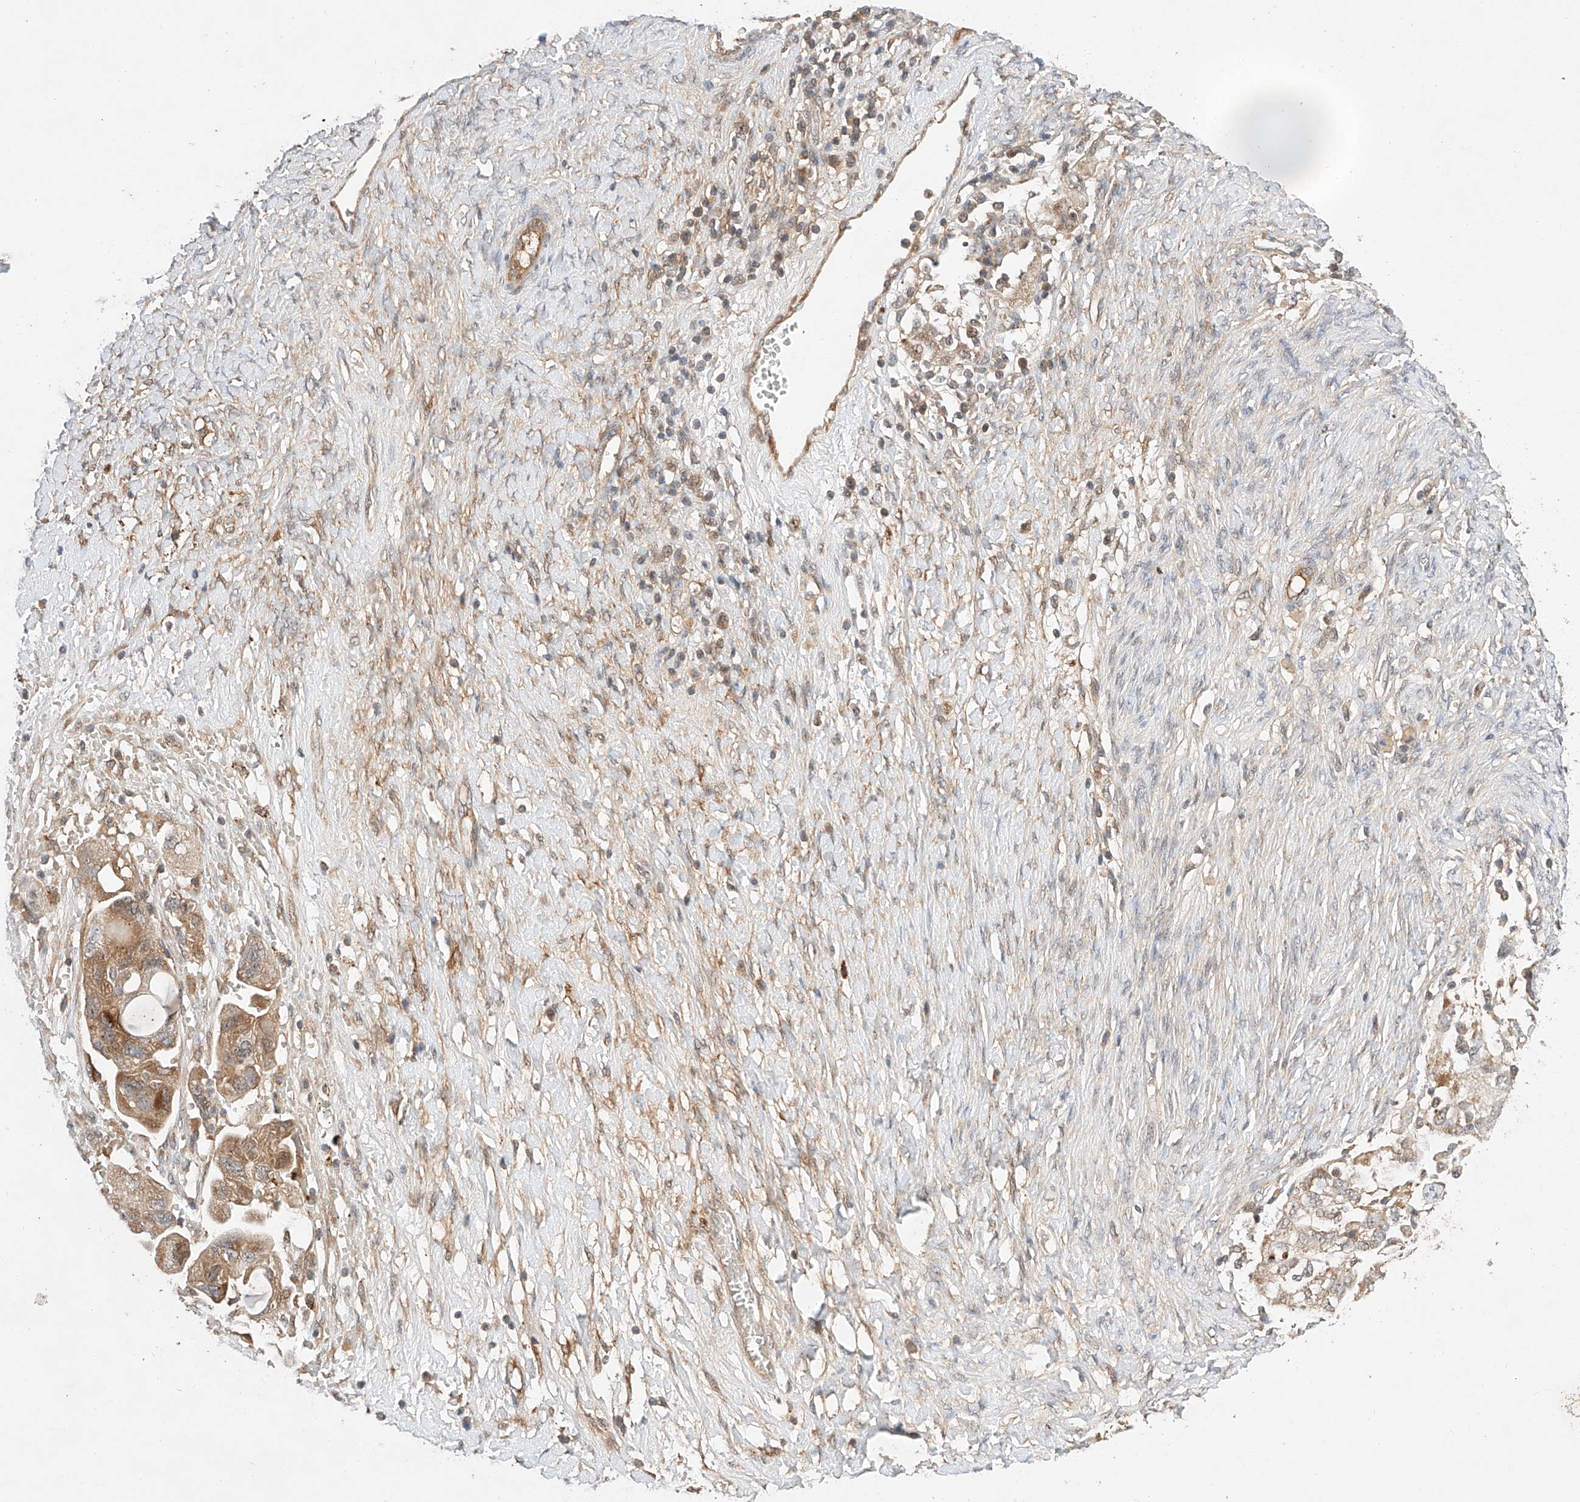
{"staining": {"intensity": "moderate", "quantity": "<25%", "location": "cytoplasmic/membranous"}, "tissue": "ovarian cancer", "cell_type": "Tumor cells", "image_type": "cancer", "snomed": [{"axis": "morphology", "description": "Carcinoma, NOS"}, {"axis": "morphology", "description": "Cystadenocarcinoma, serous, NOS"}, {"axis": "topography", "description": "Ovary"}], "caption": "A photomicrograph showing moderate cytoplasmic/membranous staining in about <25% of tumor cells in ovarian cancer, as visualized by brown immunohistochemical staining.", "gene": "RAB23", "patient": {"sex": "female", "age": 69}}